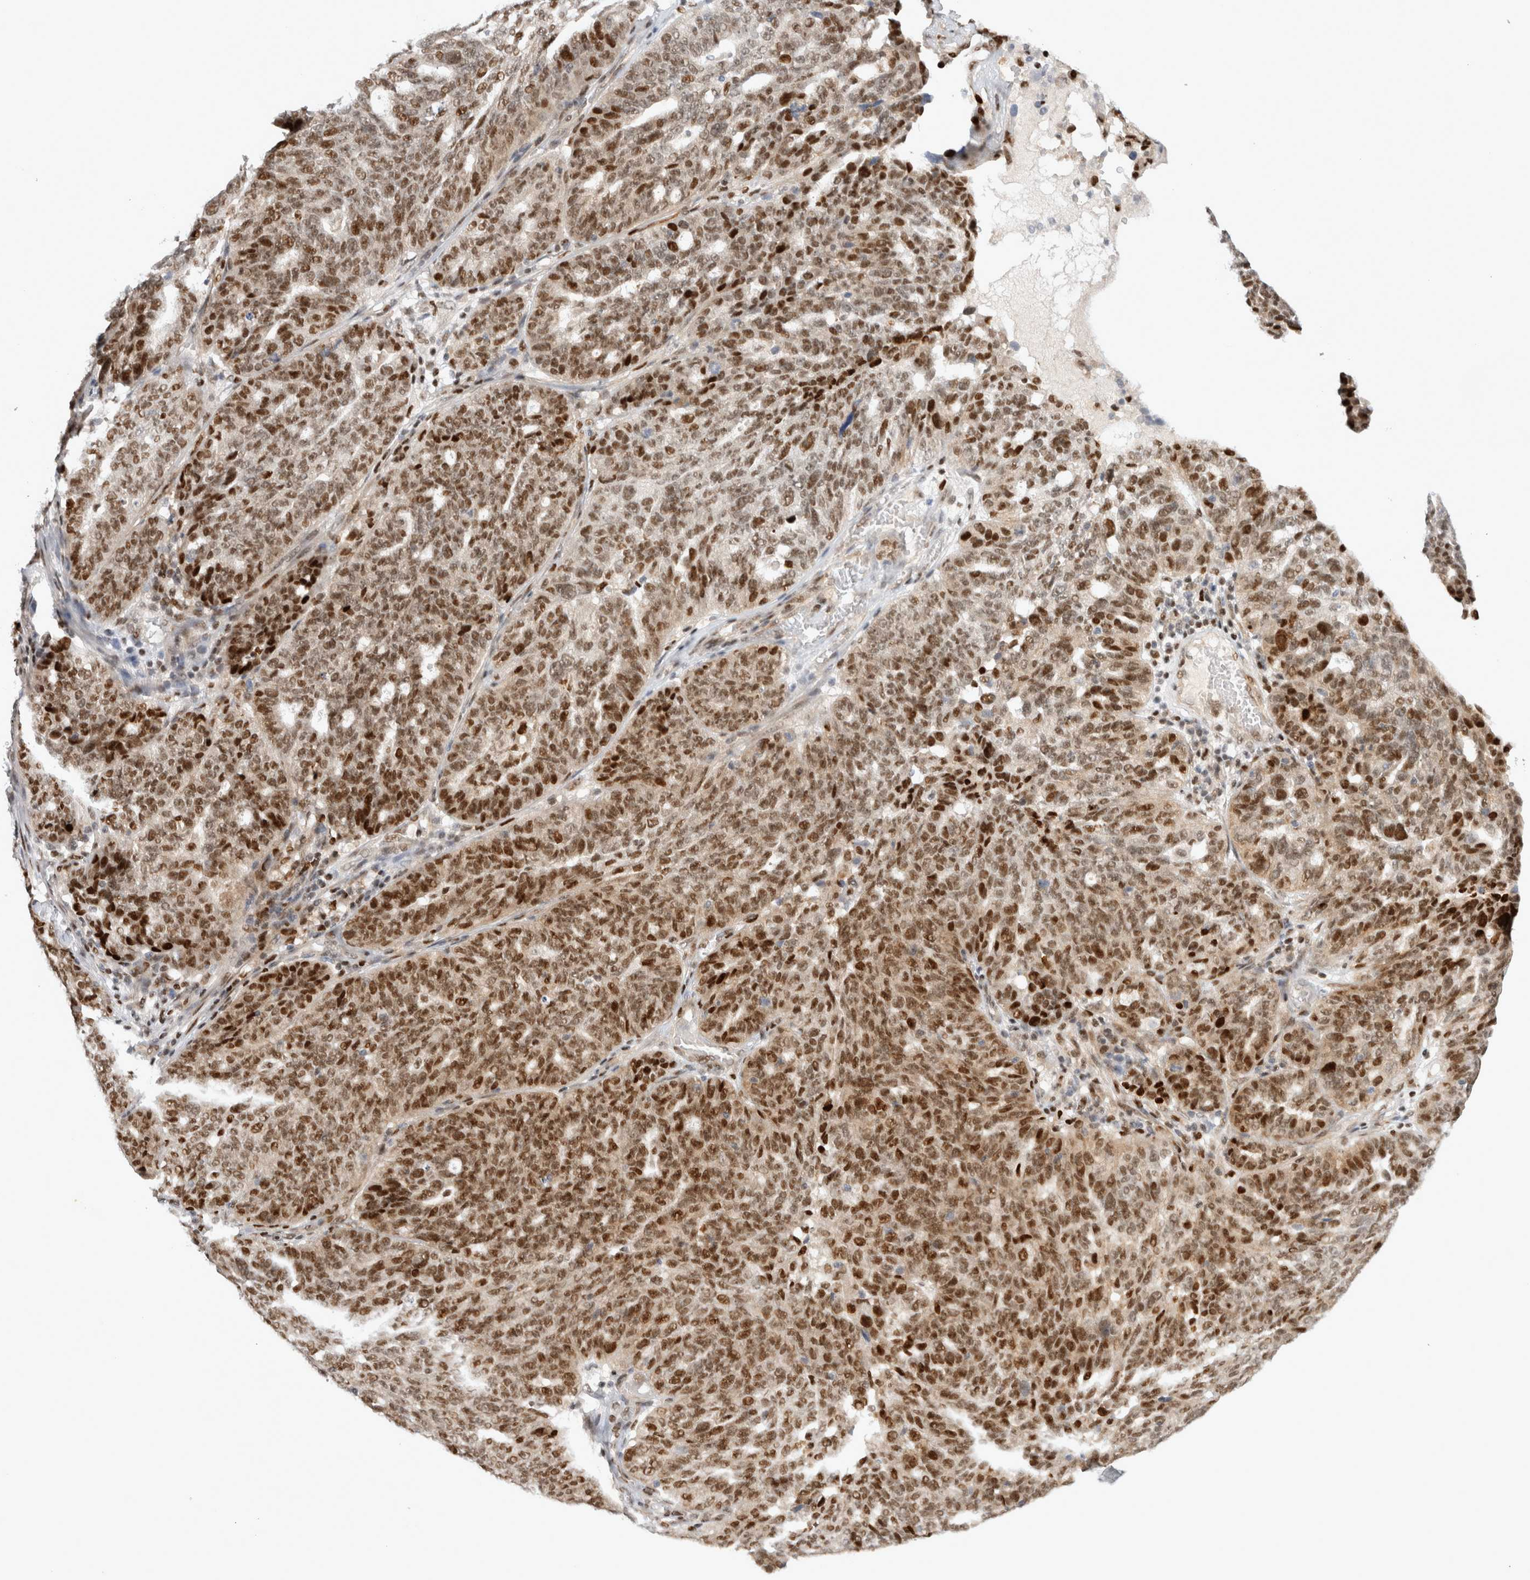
{"staining": {"intensity": "strong", "quantity": ">75%", "location": "nuclear"}, "tissue": "ovarian cancer", "cell_type": "Tumor cells", "image_type": "cancer", "snomed": [{"axis": "morphology", "description": "Cystadenocarcinoma, serous, NOS"}, {"axis": "topography", "description": "Ovary"}], "caption": "Ovarian cancer stained with DAB immunohistochemistry (IHC) reveals high levels of strong nuclear positivity in approximately >75% of tumor cells.", "gene": "TCF4", "patient": {"sex": "female", "age": 59}}